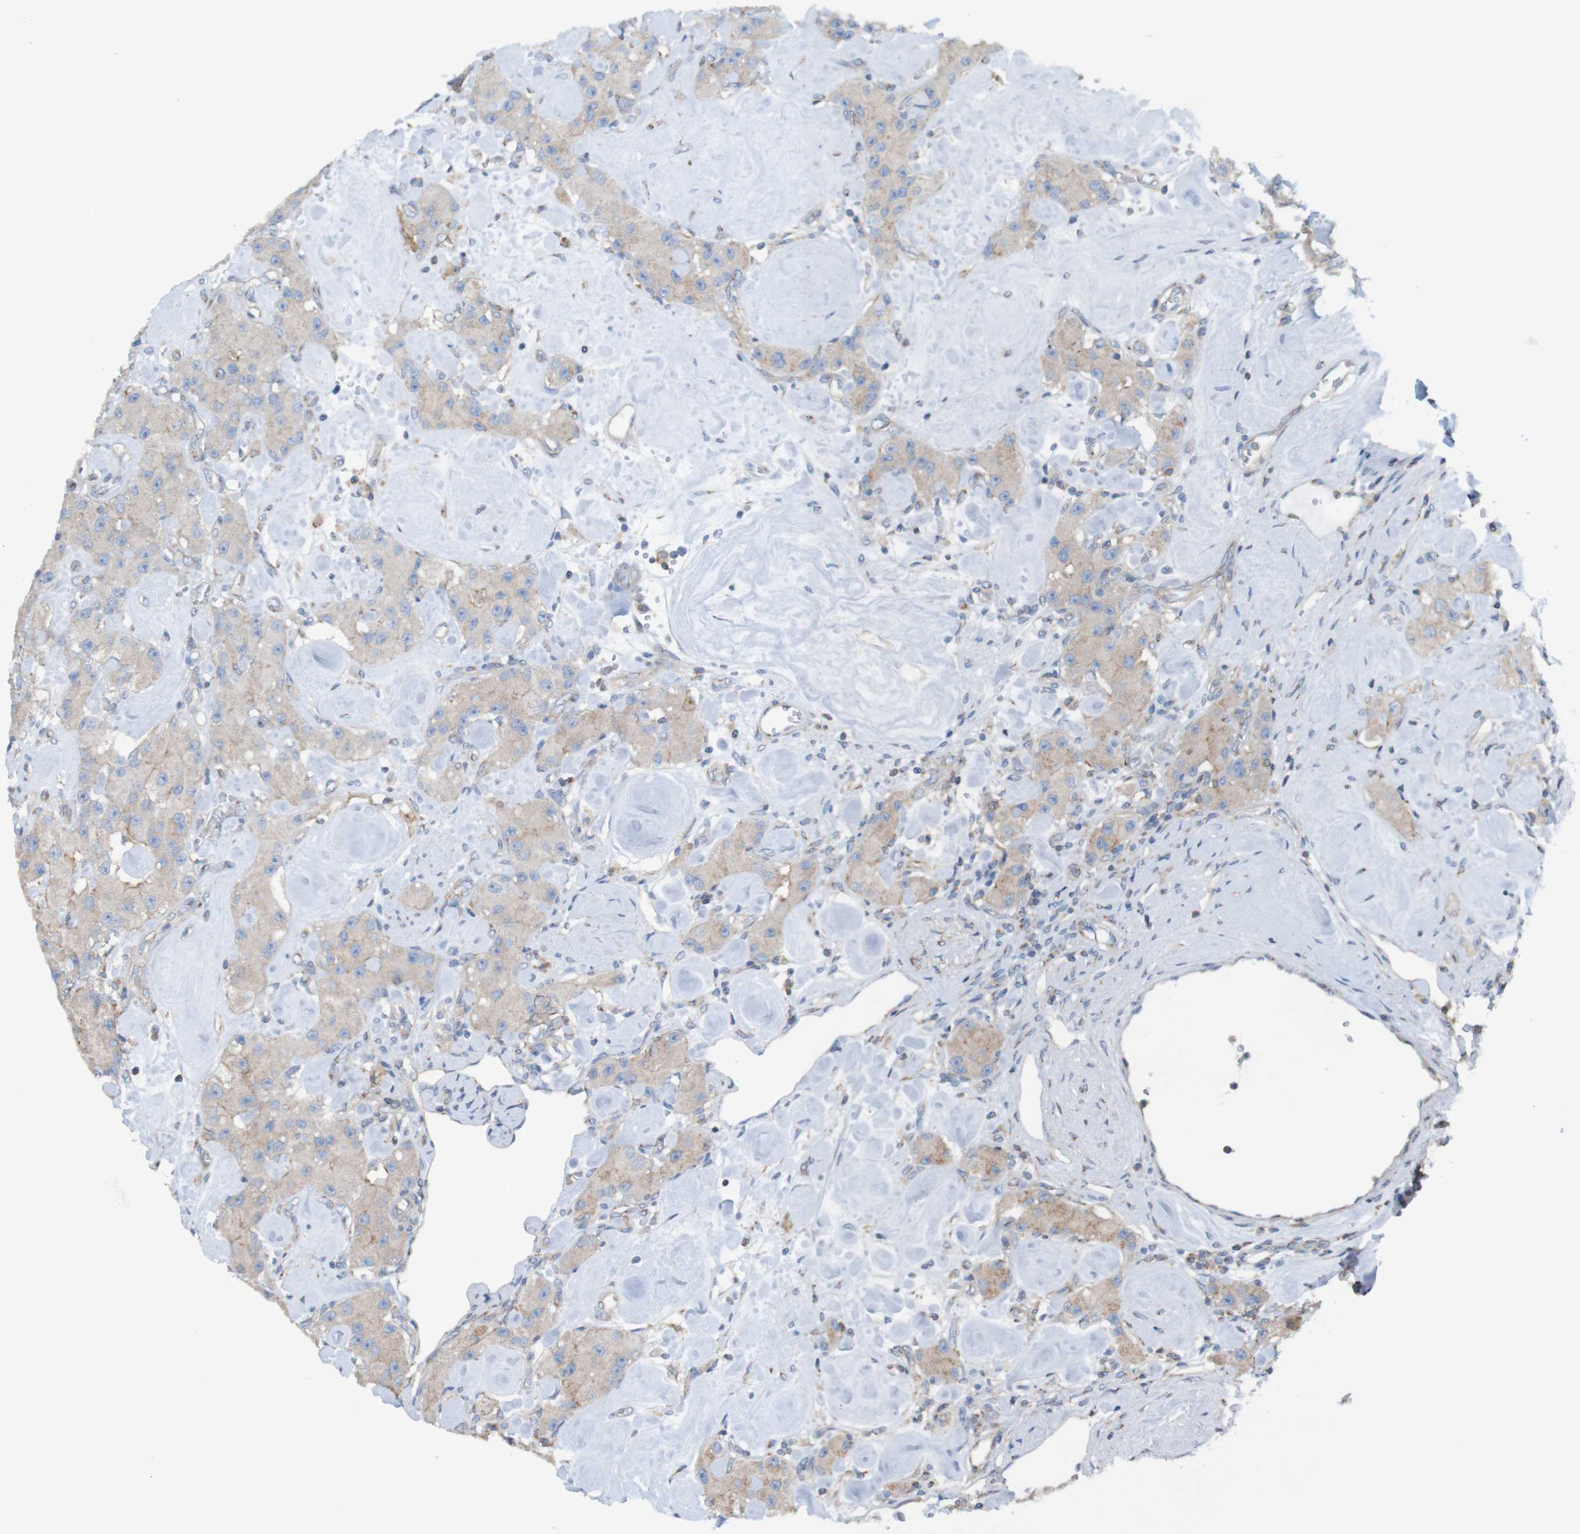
{"staining": {"intensity": "moderate", "quantity": "25%-75%", "location": "cytoplasmic/membranous"}, "tissue": "carcinoid", "cell_type": "Tumor cells", "image_type": "cancer", "snomed": [{"axis": "morphology", "description": "Carcinoid, malignant, NOS"}, {"axis": "topography", "description": "Pancreas"}], "caption": "The immunohistochemical stain labels moderate cytoplasmic/membranous staining in tumor cells of malignant carcinoid tissue. Immunohistochemistry stains the protein of interest in brown and the nuclei are stained blue.", "gene": "MINAR1", "patient": {"sex": "male", "age": 41}}